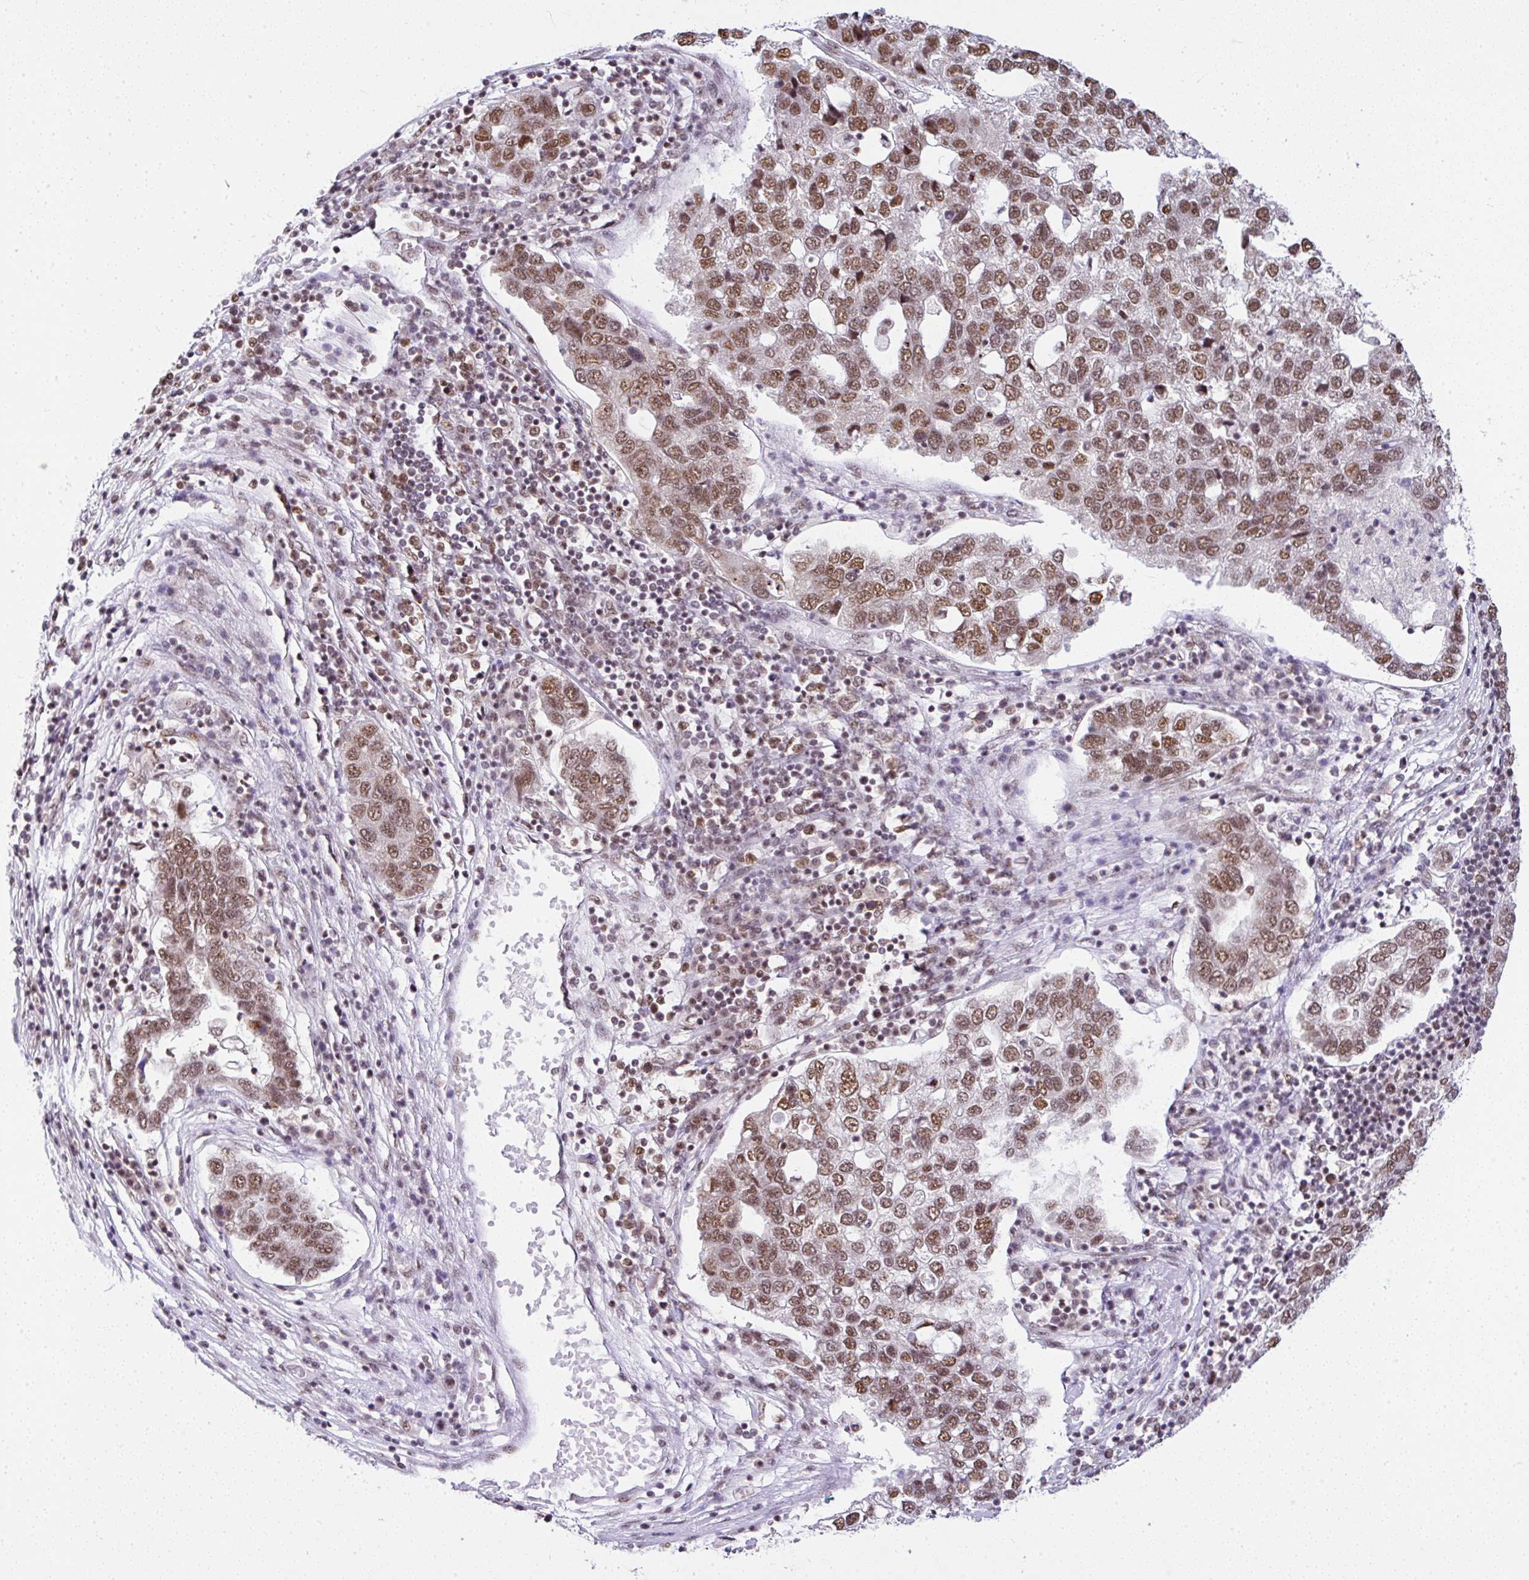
{"staining": {"intensity": "moderate", "quantity": ">75%", "location": "nuclear"}, "tissue": "pancreatic cancer", "cell_type": "Tumor cells", "image_type": "cancer", "snomed": [{"axis": "morphology", "description": "Adenocarcinoma, NOS"}, {"axis": "topography", "description": "Pancreas"}], "caption": "Pancreatic adenocarcinoma stained with immunohistochemistry (IHC) shows moderate nuclear positivity in about >75% of tumor cells.", "gene": "PTPN2", "patient": {"sex": "female", "age": 61}}